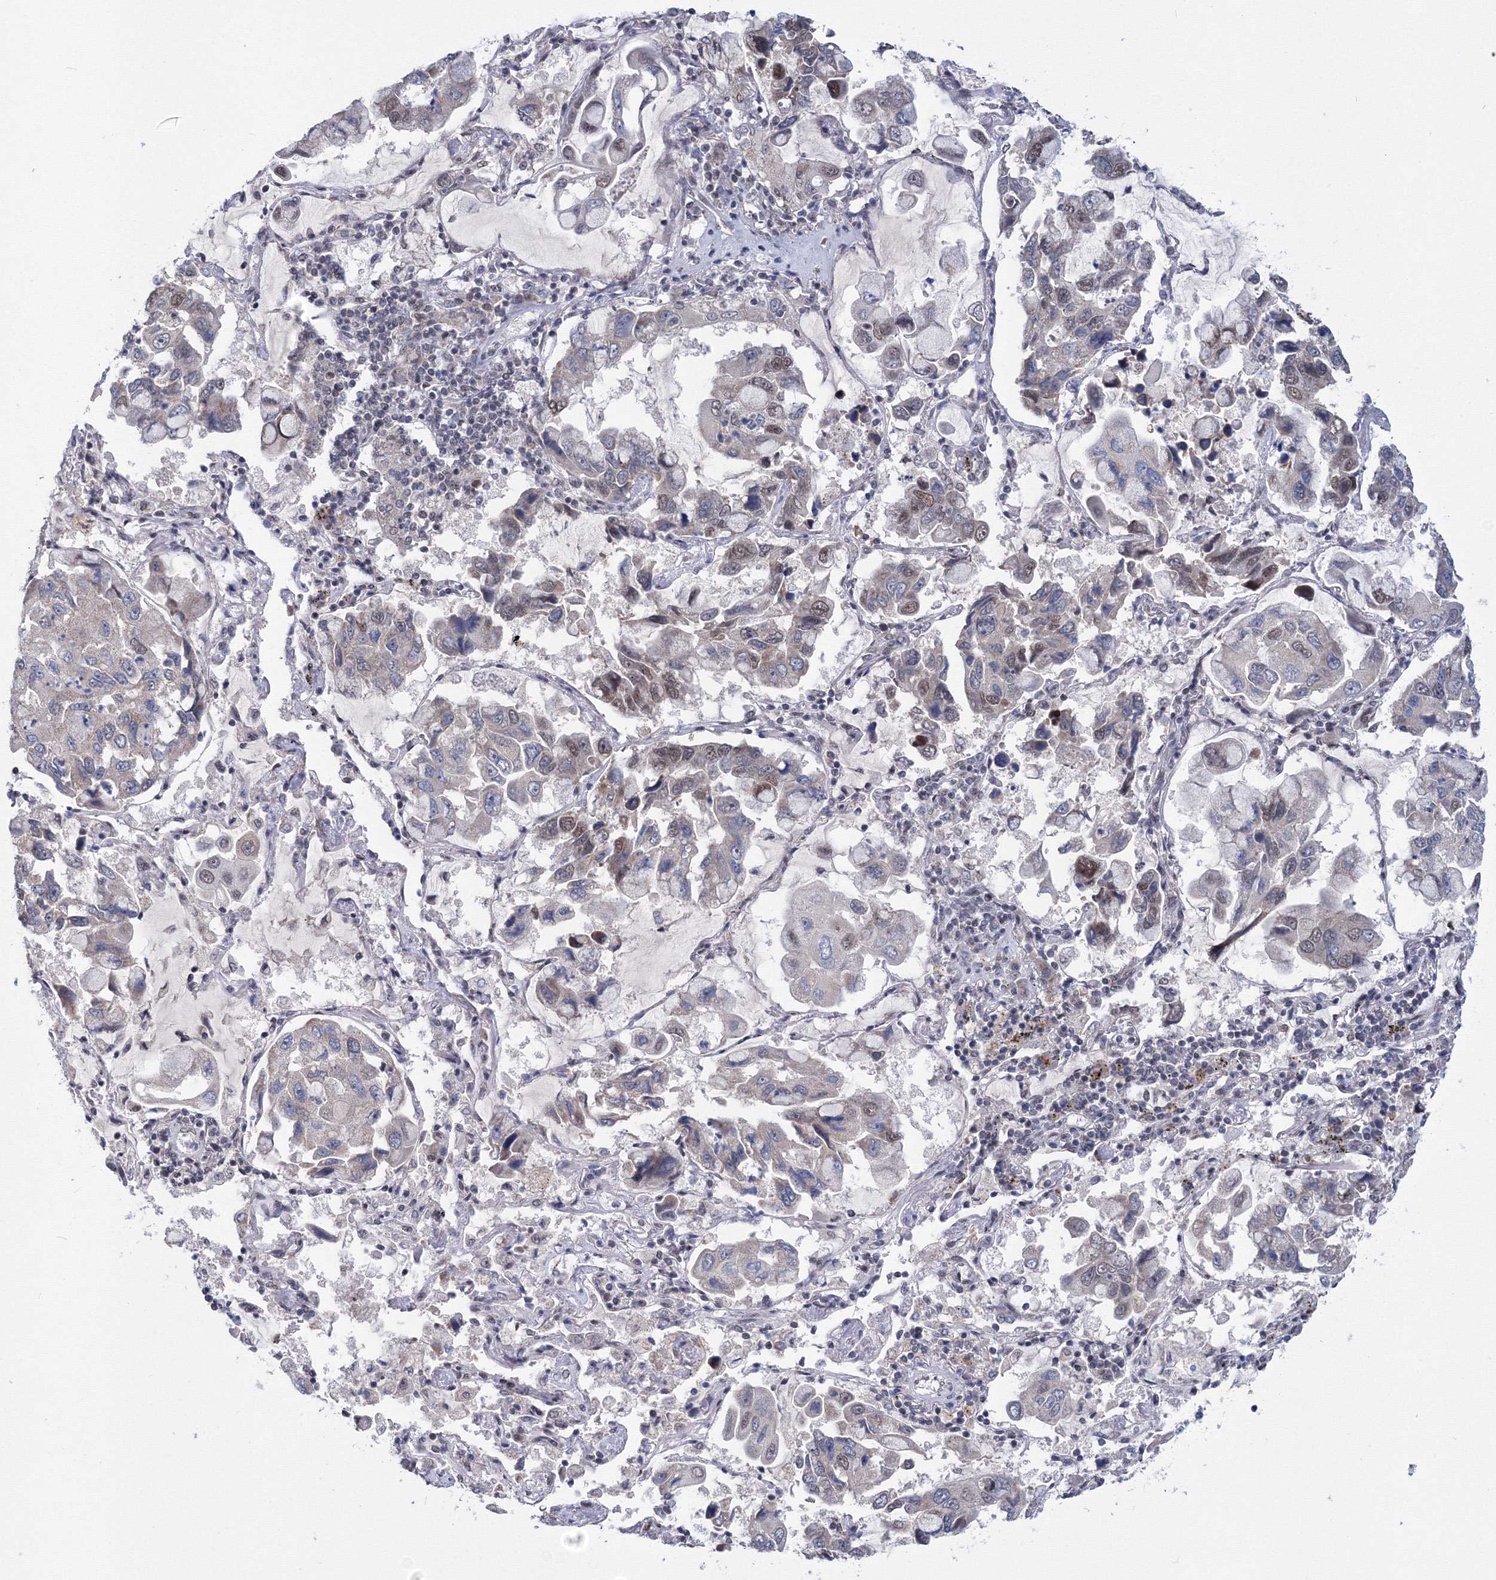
{"staining": {"intensity": "weak", "quantity": "<25%", "location": "nuclear"}, "tissue": "lung cancer", "cell_type": "Tumor cells", "image_type": "cancer", "snomed": [{"axis": "morphology", "description": "Adenocarcinoma, NOS"}, {"axis": "topography", "description": "Lung"}], "caption": "This is an immunohistochemistry (IHC) micrograph of adenocarcinoma (lung). There is no positivity in tumor cells.", "gene": "SF3B6", "patient": {"sex": "male", "age": 64}}